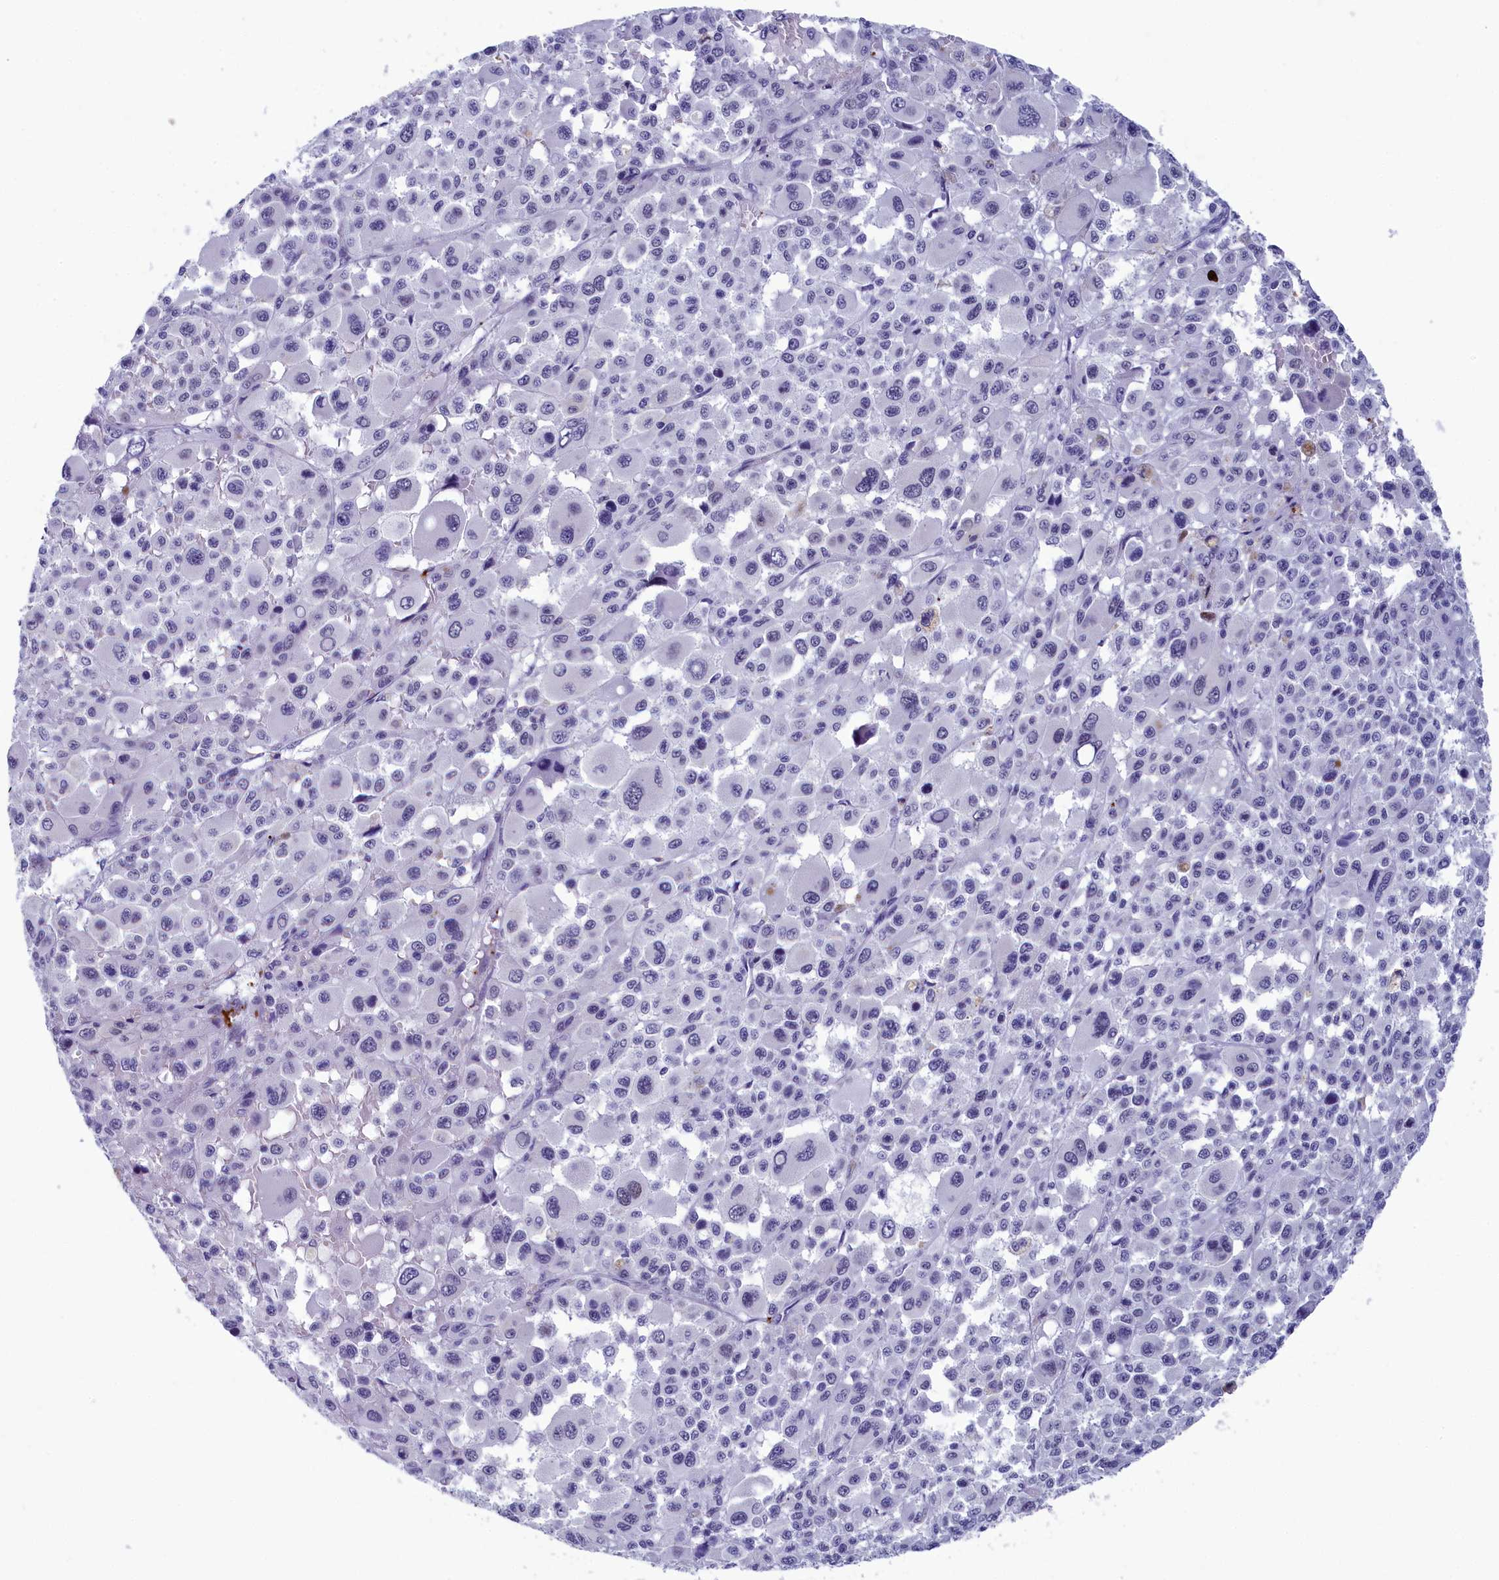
{"staining": {"intensity": "negative", "quantity": "none", "location": "none"}, "tissue": "melanoma", "cell_type": "Tumor cells", "image_type": "cancer", "snomed": [{"axis": "morphology", "description": "Malignant melanoma, Metastatic site"}, {"axis": "topography", "description": "Skin"}], "caption": "Tumor cells show no significant protein expression in malignant melanoma (metastatic site).", "gene": "AIFM2", "patient": {"sex": "female", "age": 74}}